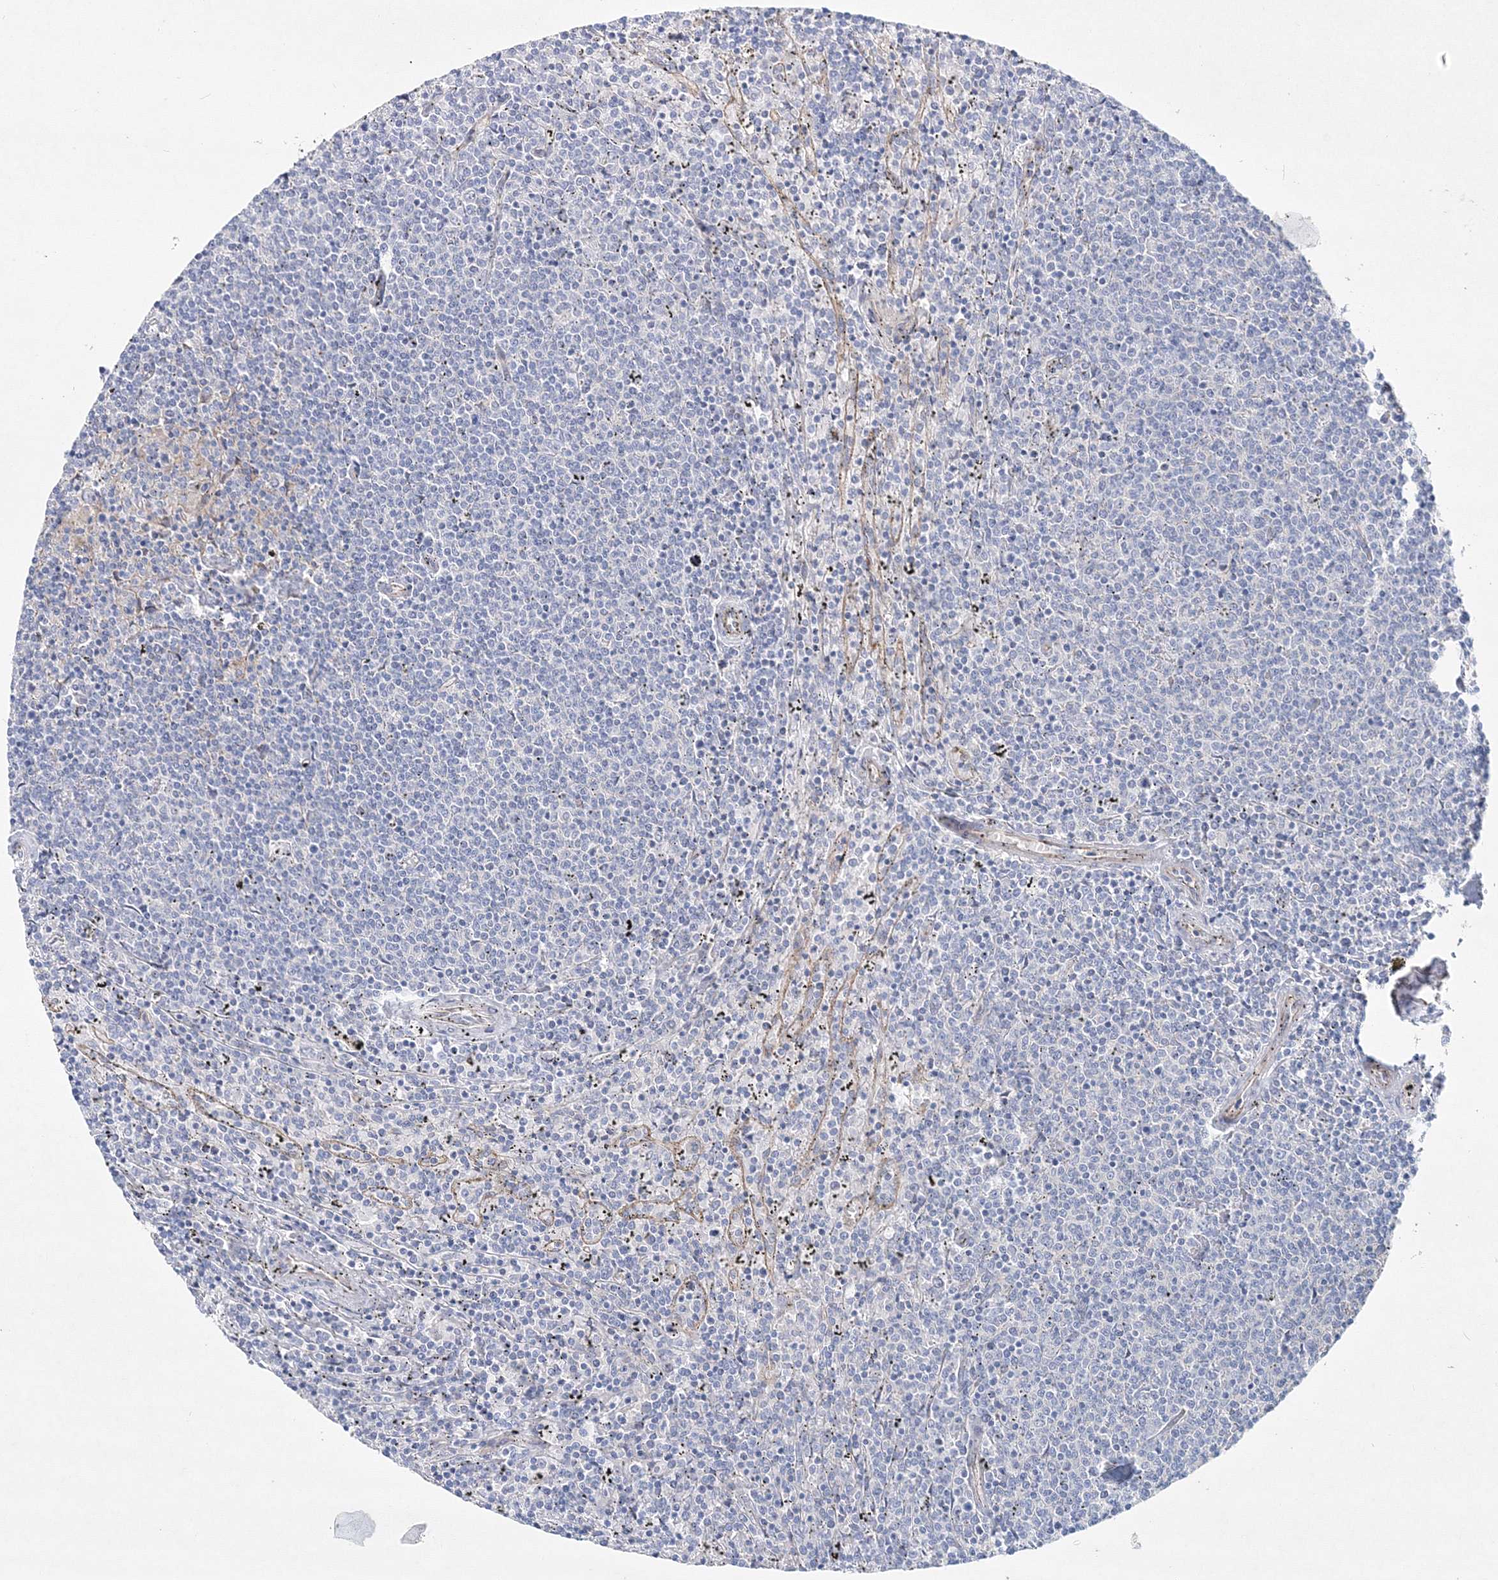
{"staining": {"intensity": "negative", "quantity": "none", "location": "none"}, "tissue": "lymphoma", "cell_type": "Tumor cells", "image_type": "cancer", "snomed": [{"axis": "morphology", "description": "Malignant lymphoma, non-Hodgkin's type, Low grade"}, {"axis": "topography", "description": "Spleen"}], "caption": "This is an immunohistochemistry histopathology image of human malignant lymphoma, non-Hodgkin's type (low-grade). There is no positivity in tumor cells.", "gene": "NAA40", "patient": {"sex": "female", "age": 50}}